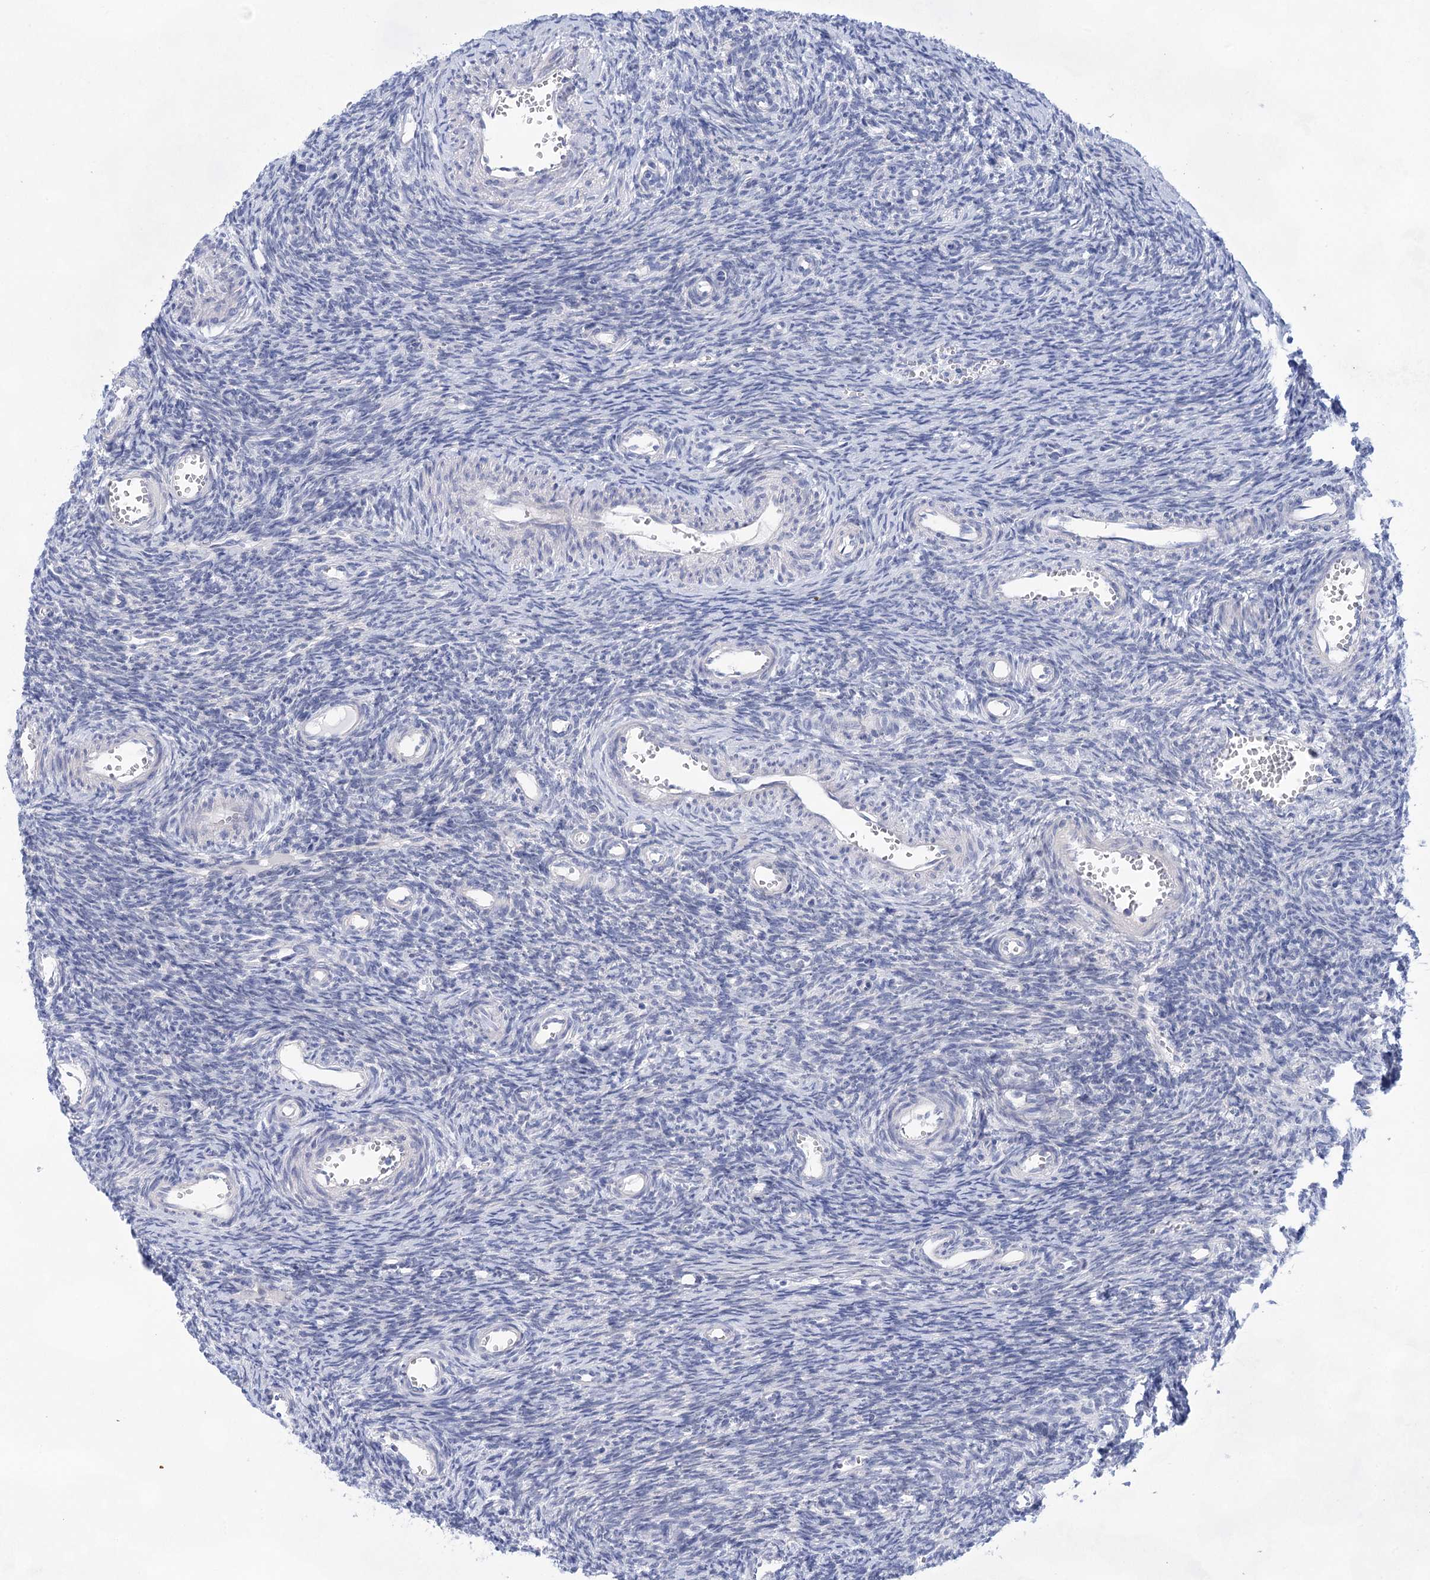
{"staining": {"intensity": "negative", "quantity": "none", "location": "none"}, "tissue": "ovary", "cell_type": "Ovarian stroma cells", "image_type": "normal", "snomed": [{"axis": "morphology", "description": "Normal tissue, NOS"}, {"axis": "topography", "description": "Ovary"}], "caption": "Protein analysis of unremarkable ovary reveals no significant staining in ovarian stroma cells. (DAB (3,3'-diaminobenzidine) immunohistochemistry visualized using brightfield microscopy, high magnification).", "gene": "LALBA", "patient": {"sex": "female", "age": 39}}